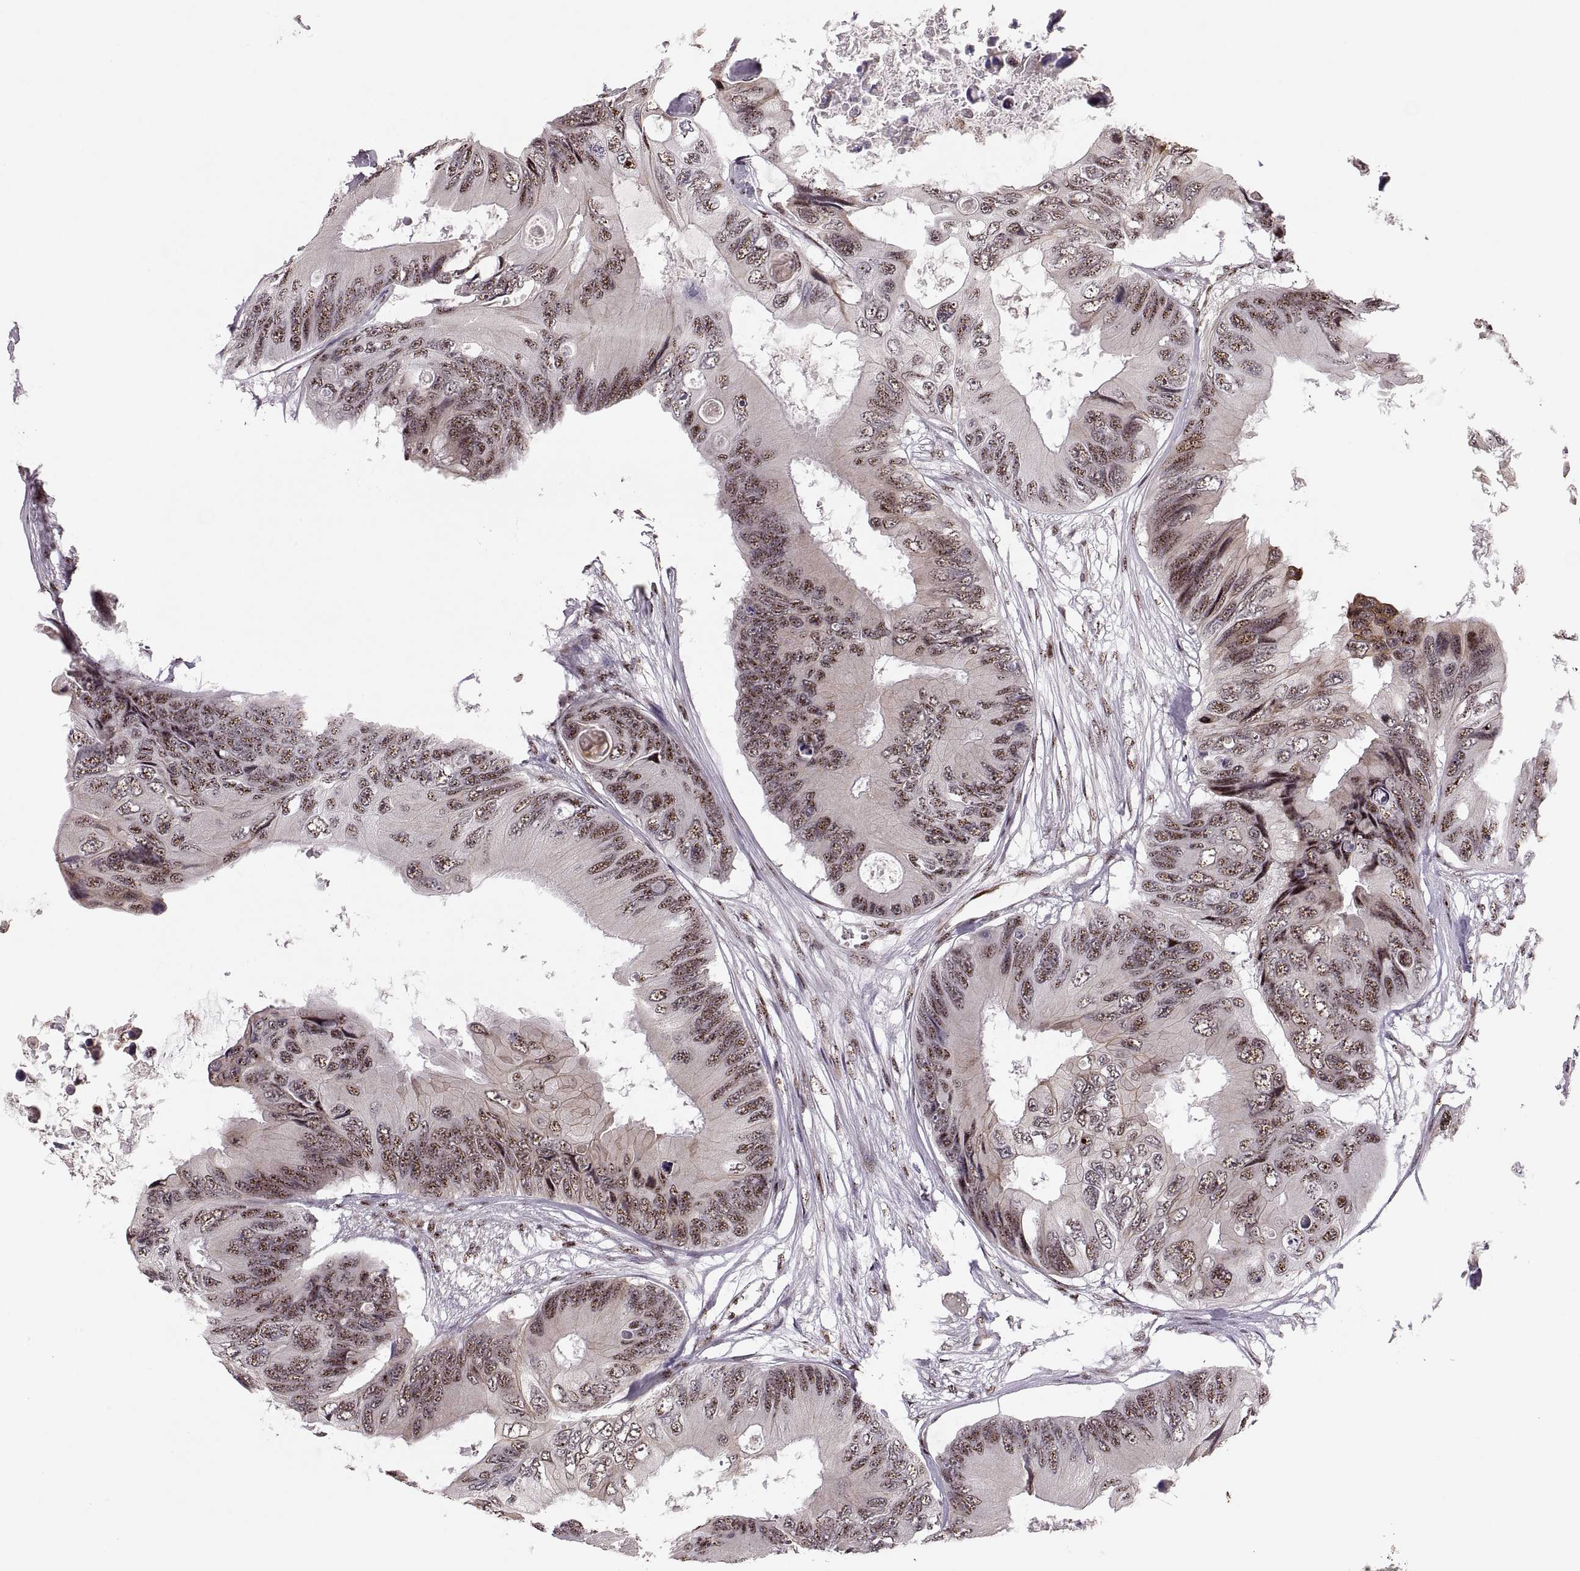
{"staining": {"intensity": "strong", "quantity": "25%-75%", "location": "nuclear"}, "tissue": "colorectal cancer", "cell_type": "Tumor cells", "image_type": "cancer", "snomed": [{"axis": "morphology", "description": "Adenocarcinoma, NOS"}, {"axis": "topography", "description": "Rectum"}], "caption": "An image of human colorectal cancer (adenocarcinoma) stained for a protein demonstrates strong nuclear brown staining in tumor cells.", "gene": "ZCCHC17", "patient": {"sex": "male", "age": 63}}